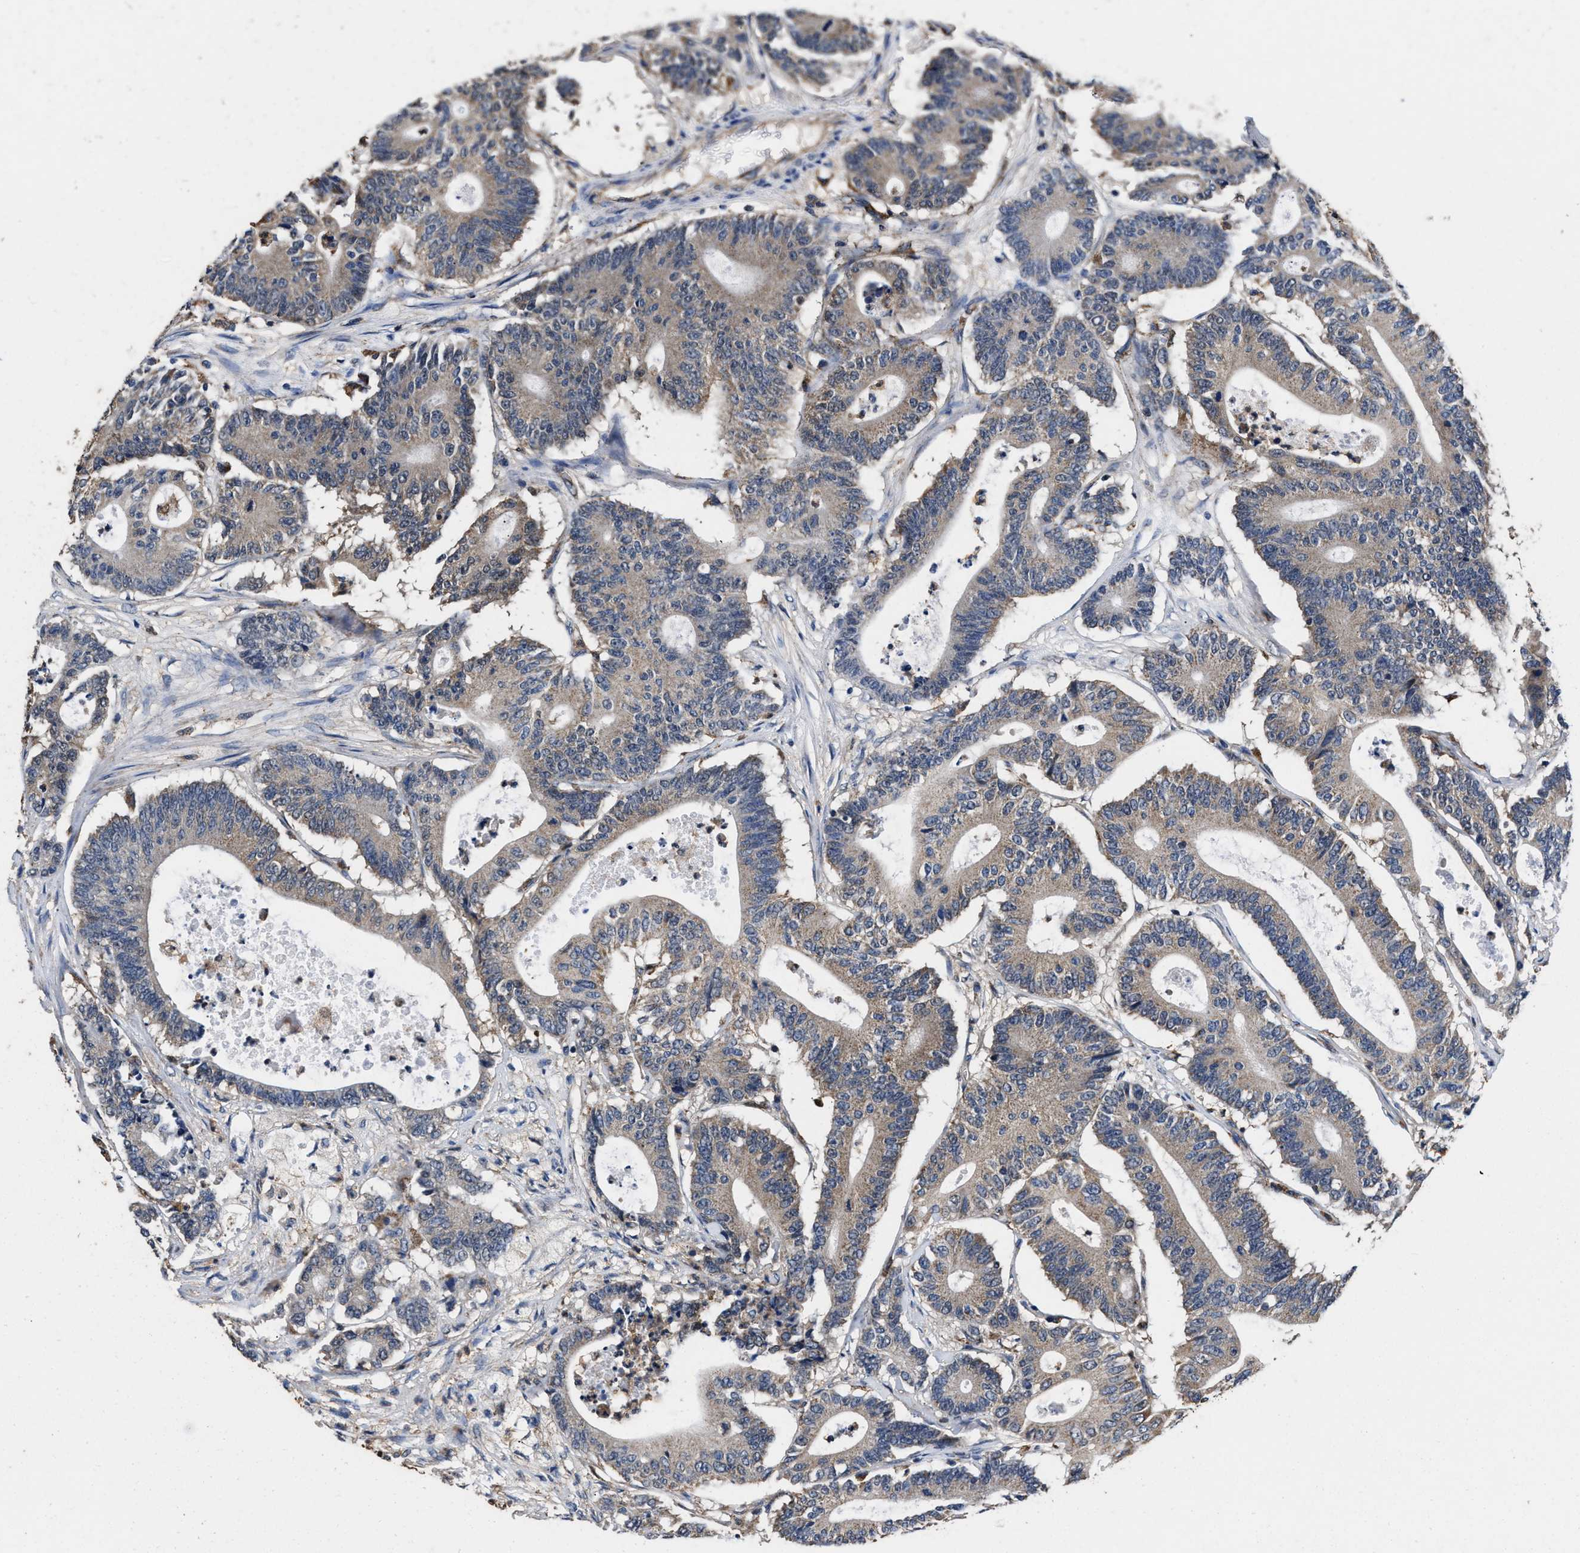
{"staining": {"intensity": "weak", "quantity": "<25%", "location": "cytoplasmic/membranous"}, "tissue": "colorectal cancer", "cell_type": "Tumor cells", "image_type": "cancer", "snomed": [{"axis": "morphology", "description": "Adenocarcinoma, NOS"}, {"axis": "topography", "description": "Colon"}], "caption": "IHC micrograph of colorectal adenocarcinoma stained for a protein (brown), which reveals no expression in tumor cells.", "gene": "ACLY", "patient": {"sex": "female", "age": 84}}